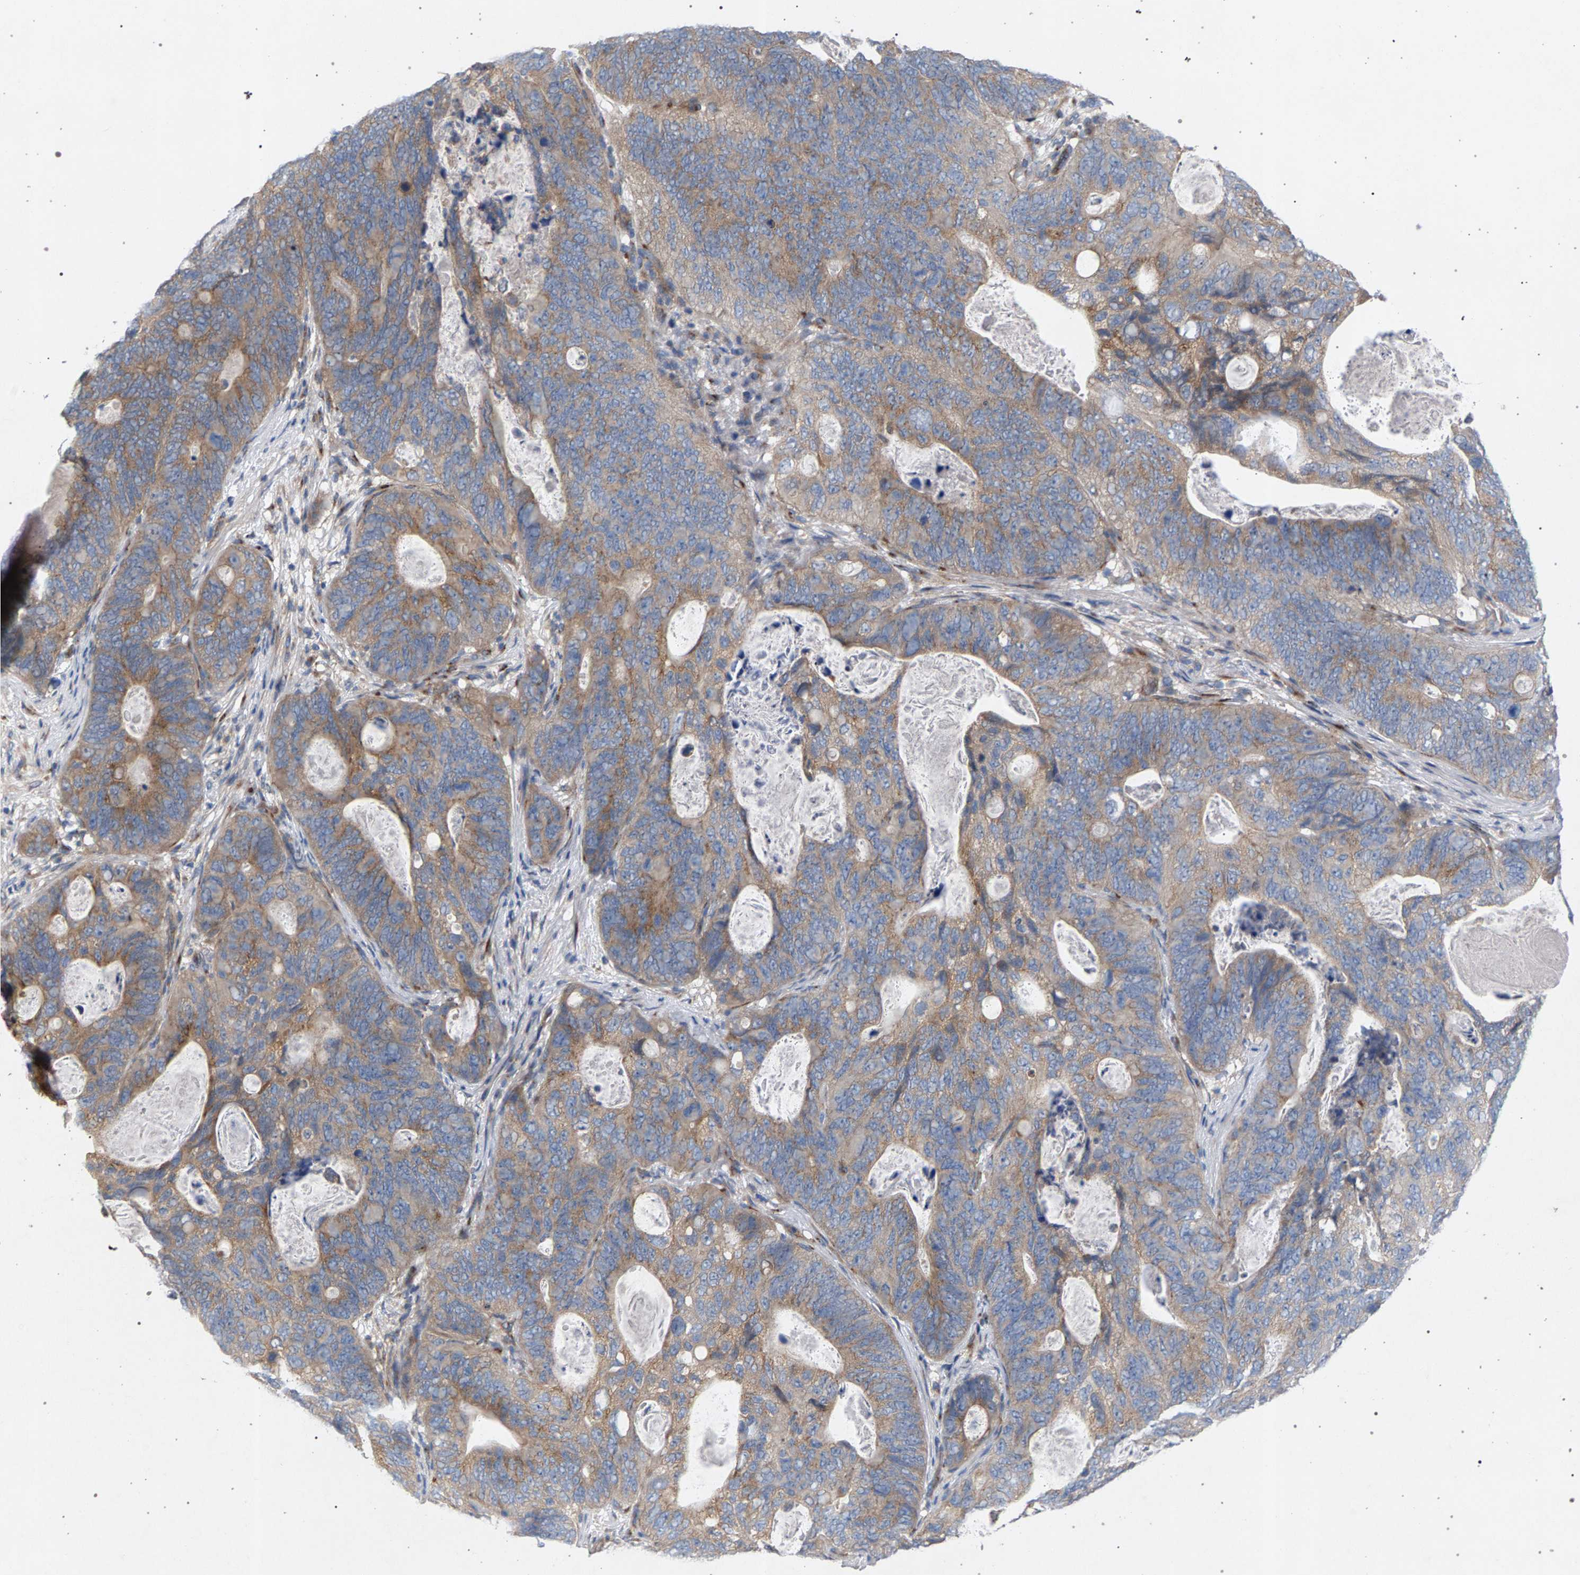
{"staining": {"intensity": "moderate", "quantity": ">75%", "location": "cytoplasmic/membranous"}, "tissue": "stomach cancer", "cell_type": "Tumor cells", "image_type": "cancer", "snomed": [{"axis": "morphology", "description": "Normal tissue, NOS"}, {"axis": "morphology", "description": "Adenocarcinoma, NOS"}, {"axis": "topography", "description": "Stomach"}], "caption": "Protein expression analysis of human stomach adenocarcinoma reveals moderate cytoplasmic/membranous expression in approximately >75% of tumor cells.", "gene": "MAMDC2", "patient": {"sex": "female", "age": 89}}